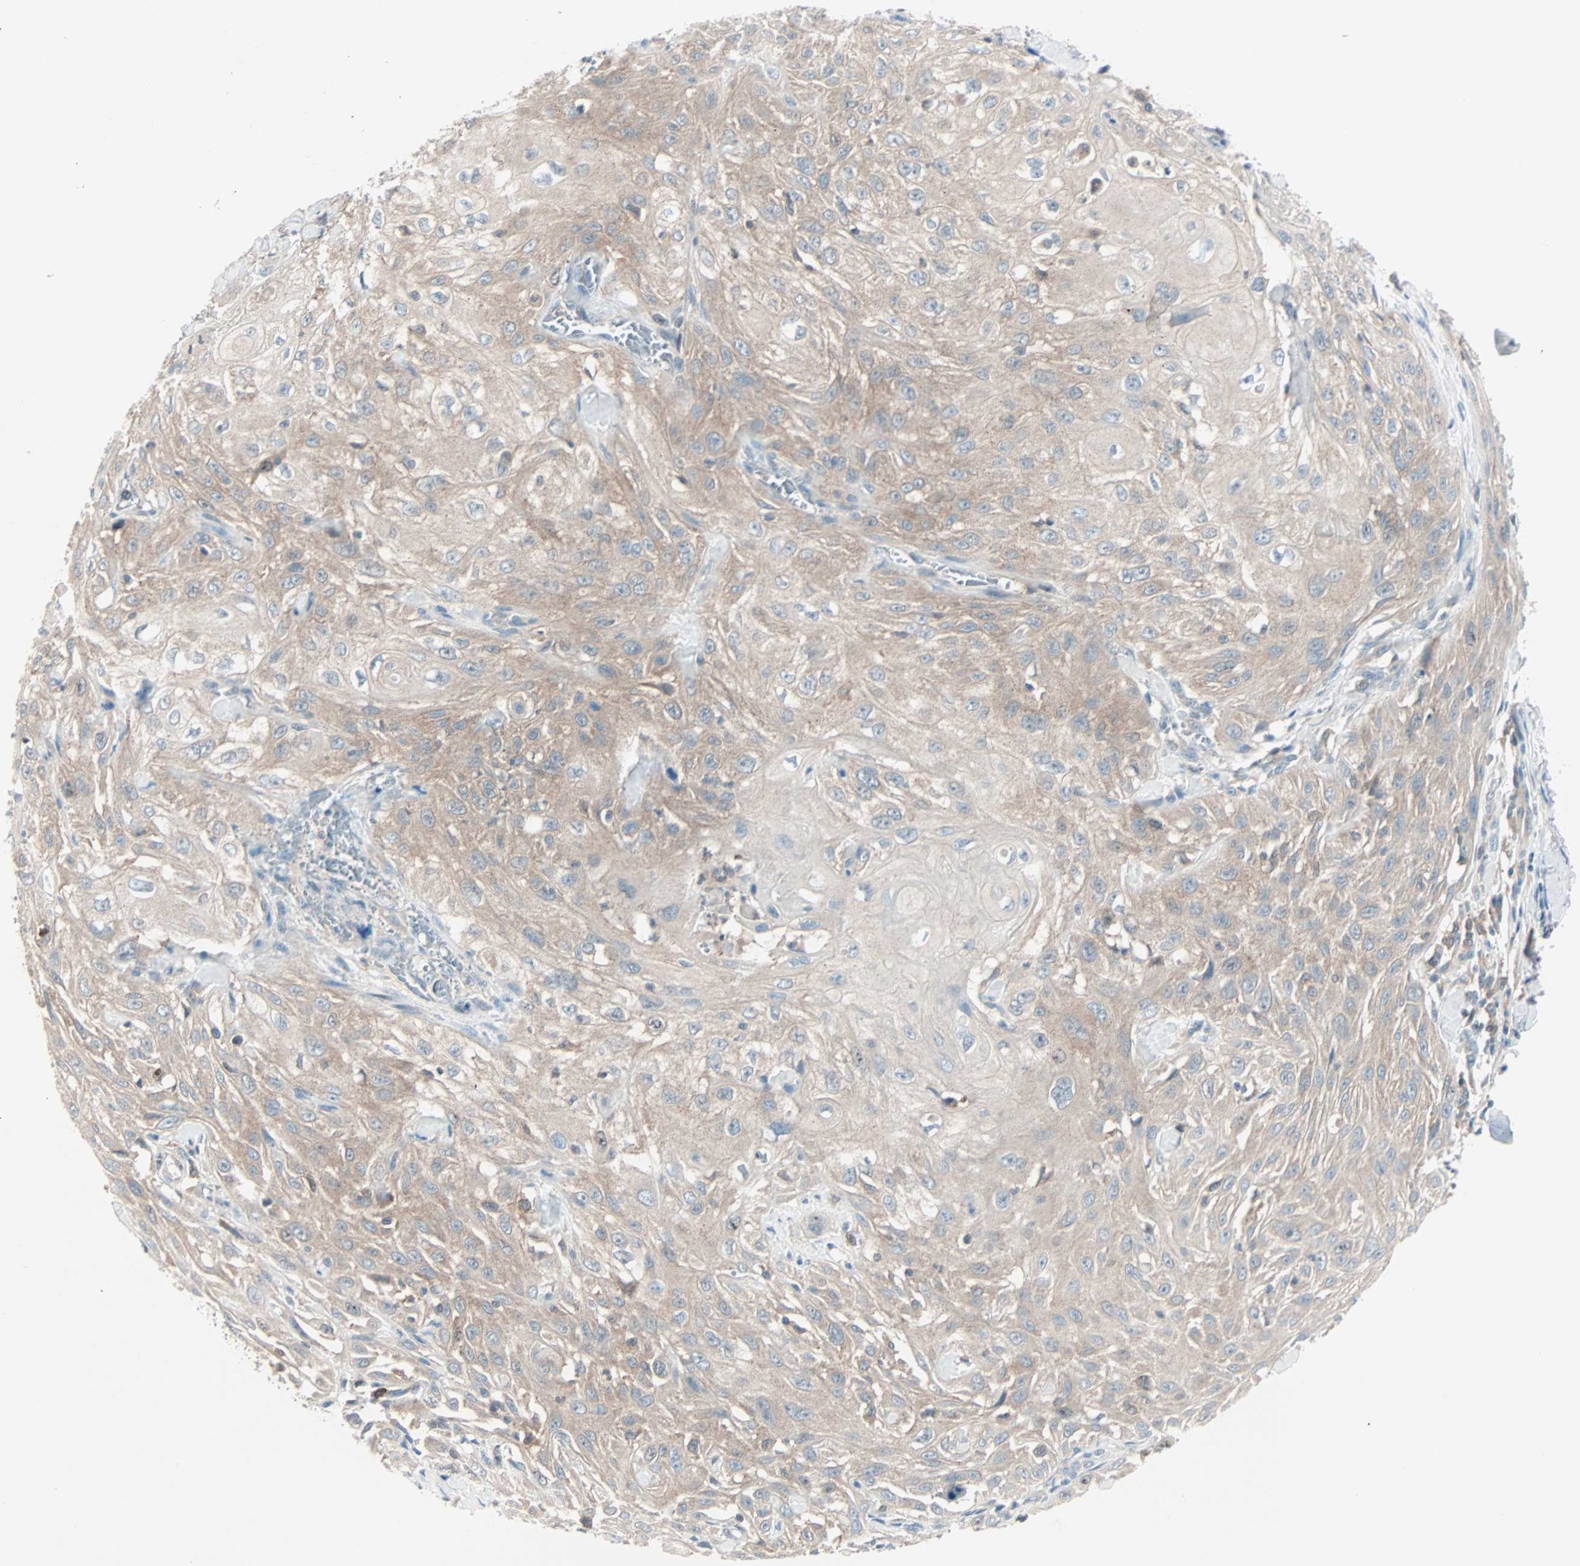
{"staining": {"intensity": "moderate", "quantity": ">75%", "location": "cytoplasmic/membranous"}, "tissue": "skin cancer", "cell_type": "Tumor cells", "image_type": "cancer", "snomed": [{"axis": "morphology", "description": "Squamous cell carcinoma, NOS"}, {"axis": "morphology", "description": "Squamous cell carcinoma, metastatic, NOS"}, {"axis": "topography", "description": "Skin"}, {"axis": "topography", "description": "Lymph node"}], "caption": "Metastatic squamous cell carcinoma (skin) stained with immunohistochemistry (IHC) shows moderate cytoplasmic/membranous expression in approximately >75% of tumor cells.", "gene": "SMIM8", "patient": {"sex": "male", "age": 75}}